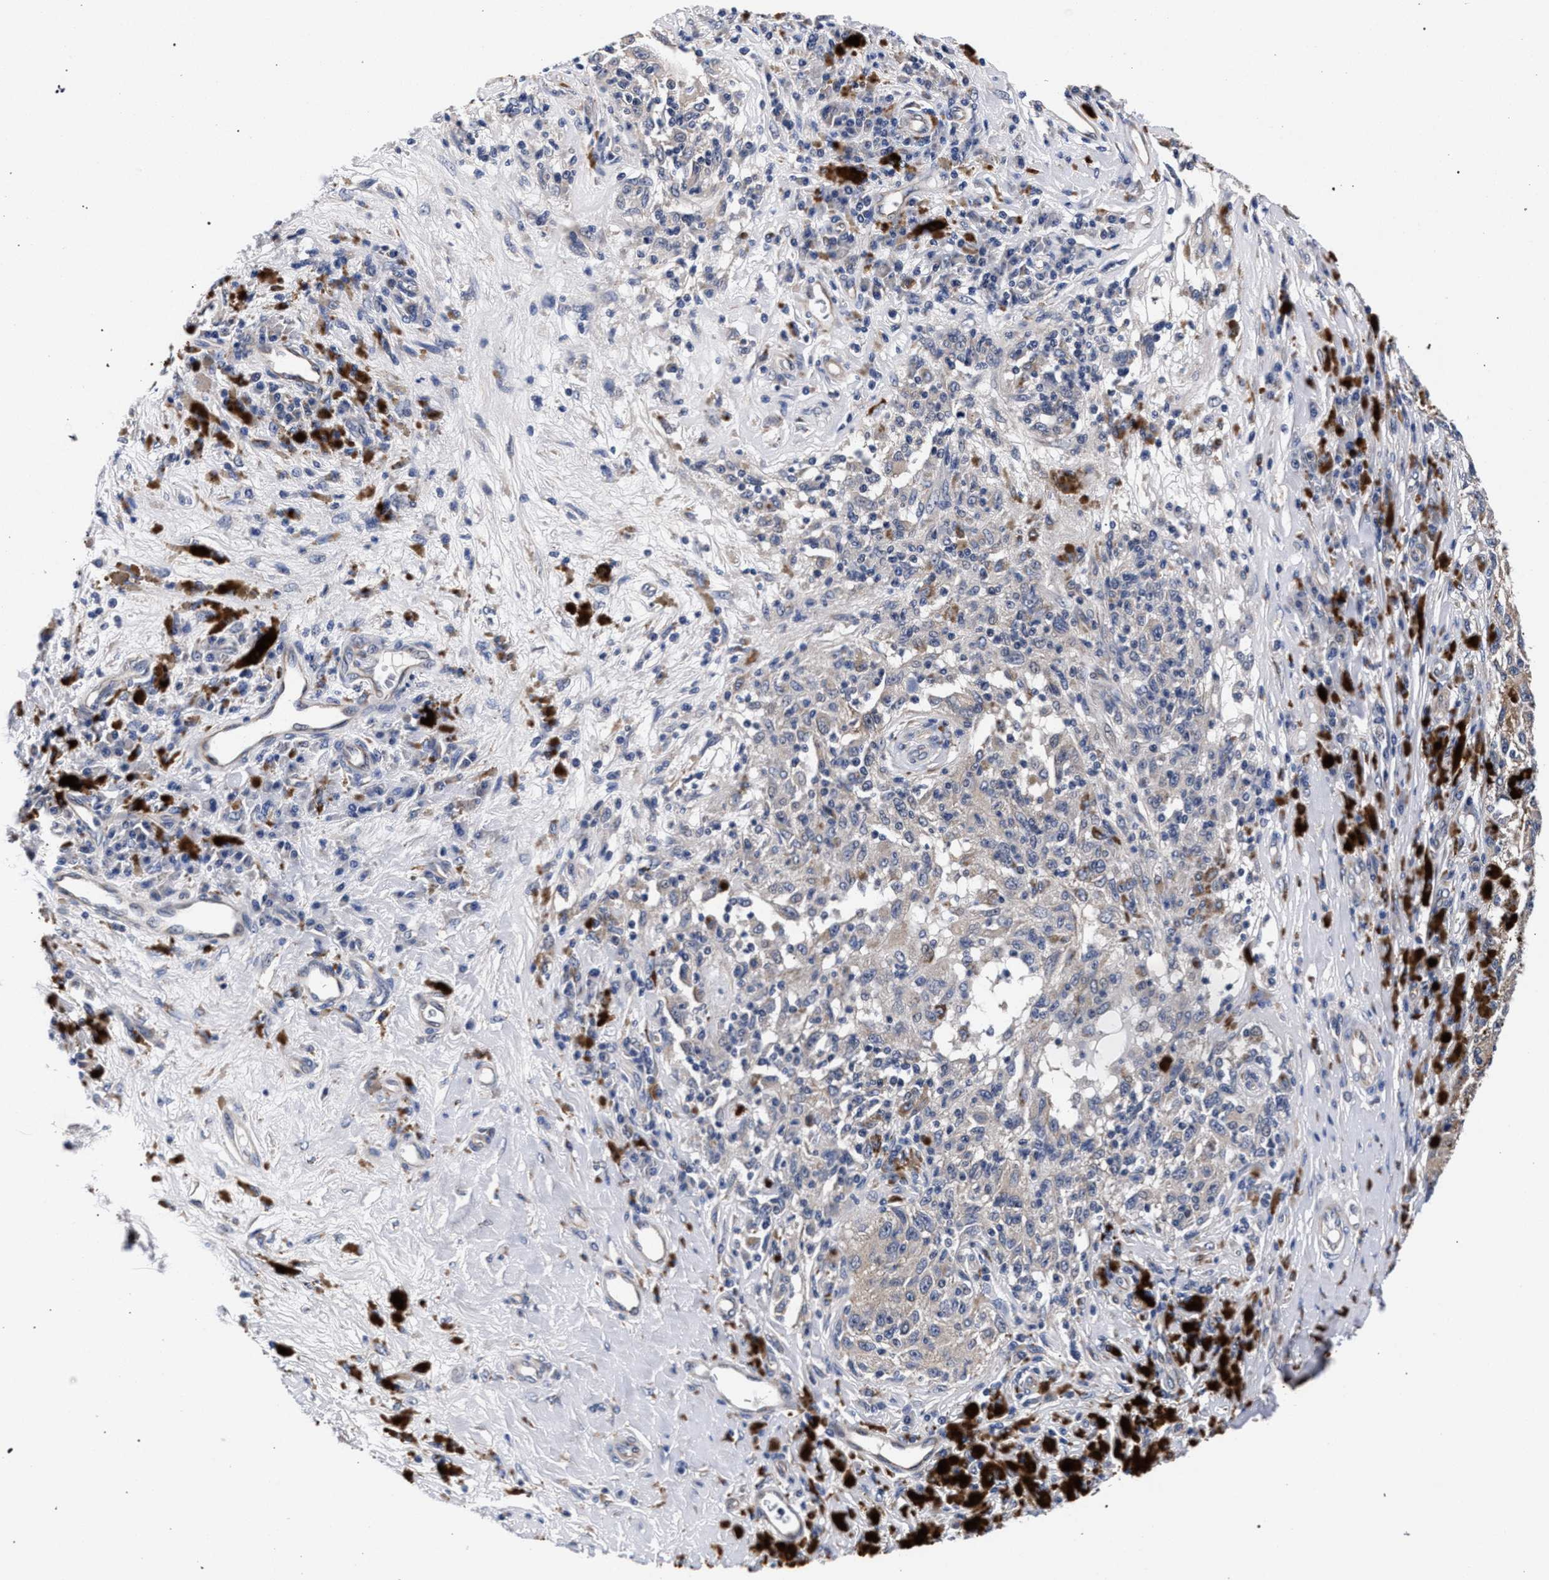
{"staining": {"intensity": "weak", "quantity": "<25%", "location": "cytoplasmic/membranous"}, "tissue": "melanoma", "cell_type": "Tumor cells", "image_type": "cancer", "snomed": [{"axis": "morphology", "description": "Malignant melanoma, NOS"}, {"axis": "topography", "description": "Skin"}], "caption": "Tumor cells are negative for protein expression in human malignant melanoma.", "gene": "RBM33", "patient": {"sex": "female", "age": 73}}